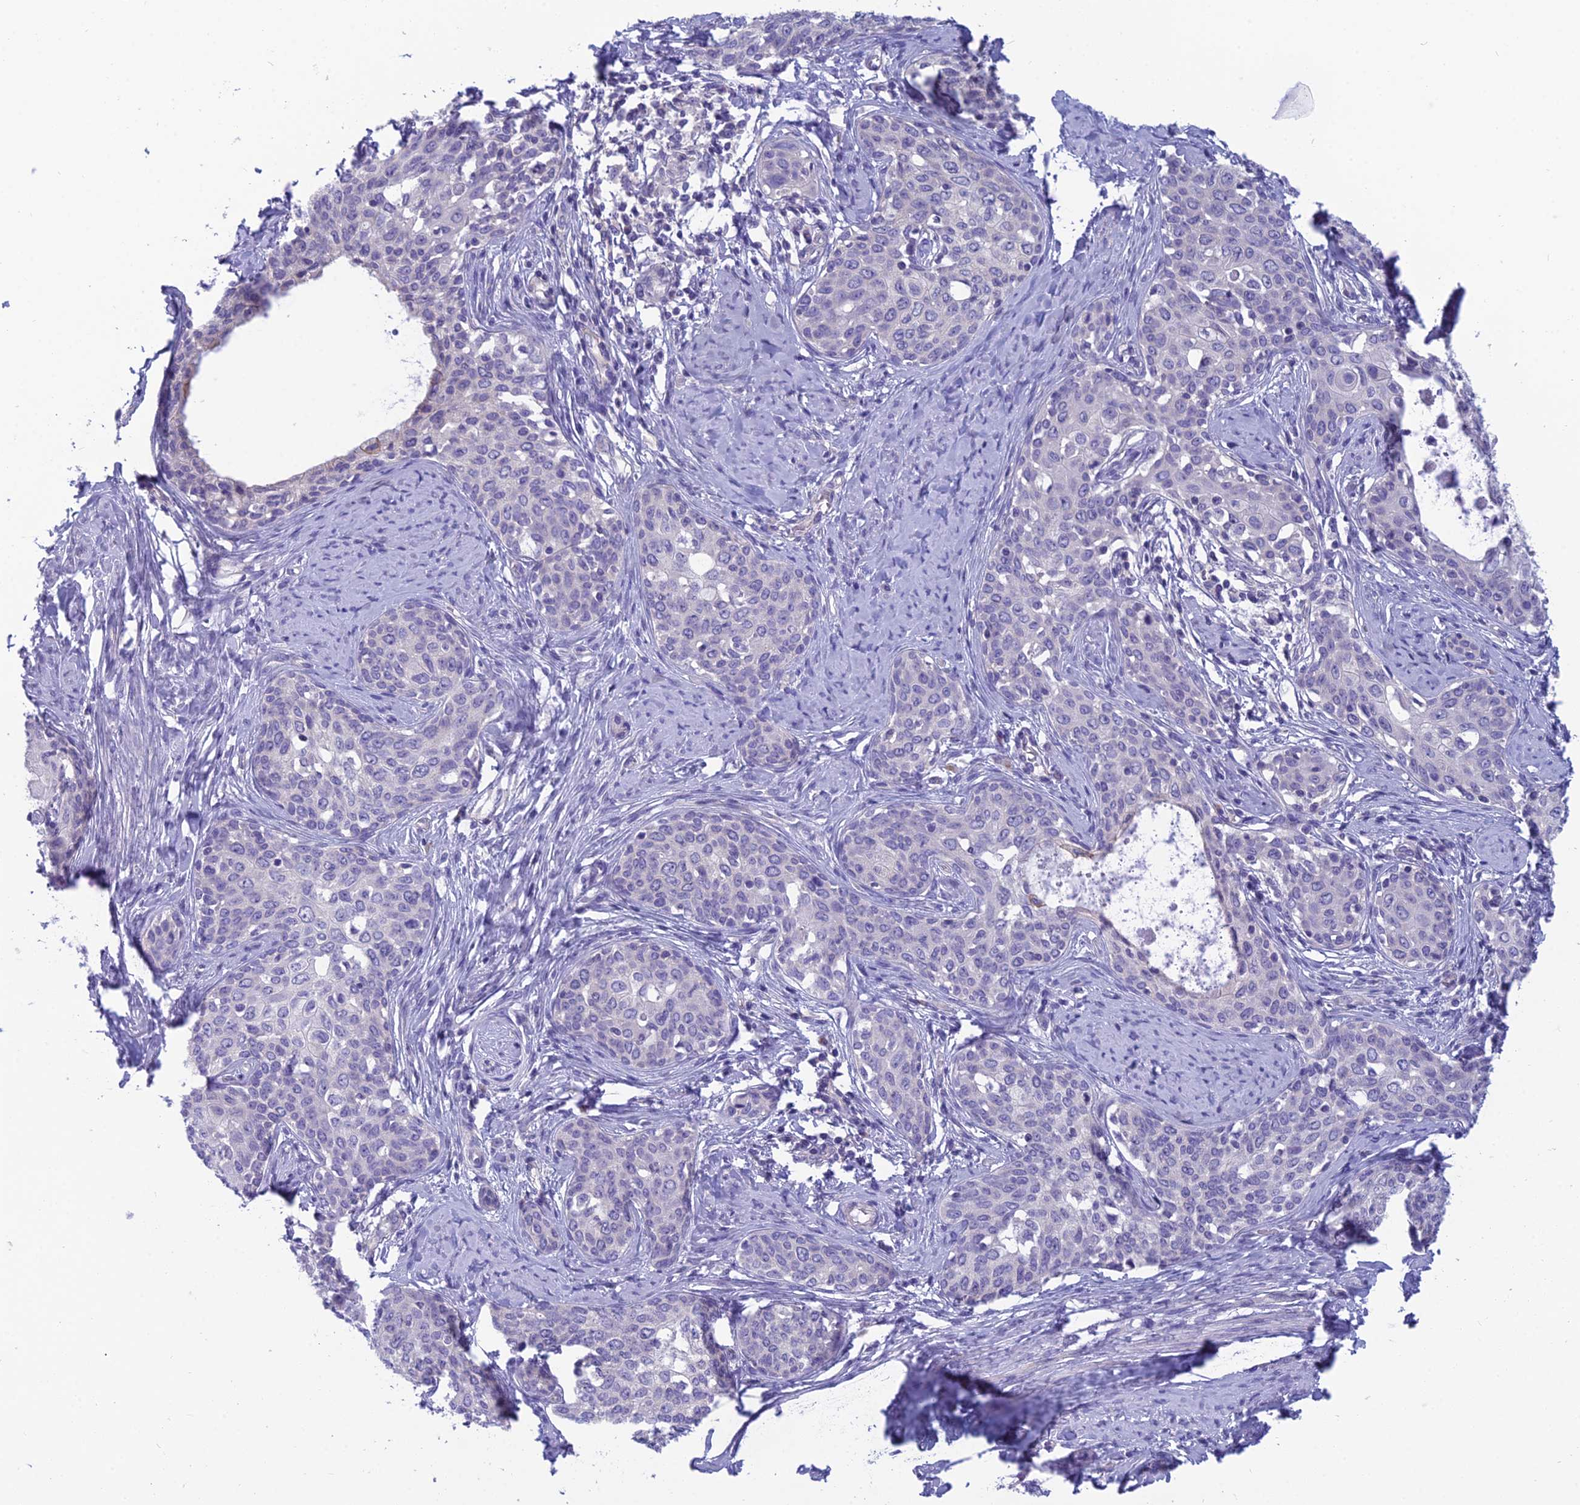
{"staining": {"intensity": "negative", "quantity": "none", "location": "none"}, "tissue": "cervical cancer", "cell_type": "Tumor cells", "image_type": "cancer", "snomed": [{"axis": "morphology", "description": "Squamous cell carcinoma, NOS"}, {"axis": "morphology", "description": "Adenocarcinoma, NOS"}, {"axis": "topography", "description": "Cervix"}], "caption": "High power microscopy histopathology image of an IHC image of squamous cell carcinoma (cervical), revealing no significant positivity in tumor cells. Brightfield microscopy of immunohistochemistry stained with DAB (brown) and hematoxylin (blue), captured at high magnification.", "gene": "RBM41", "patient": {"sex": "female", "age": 52}}